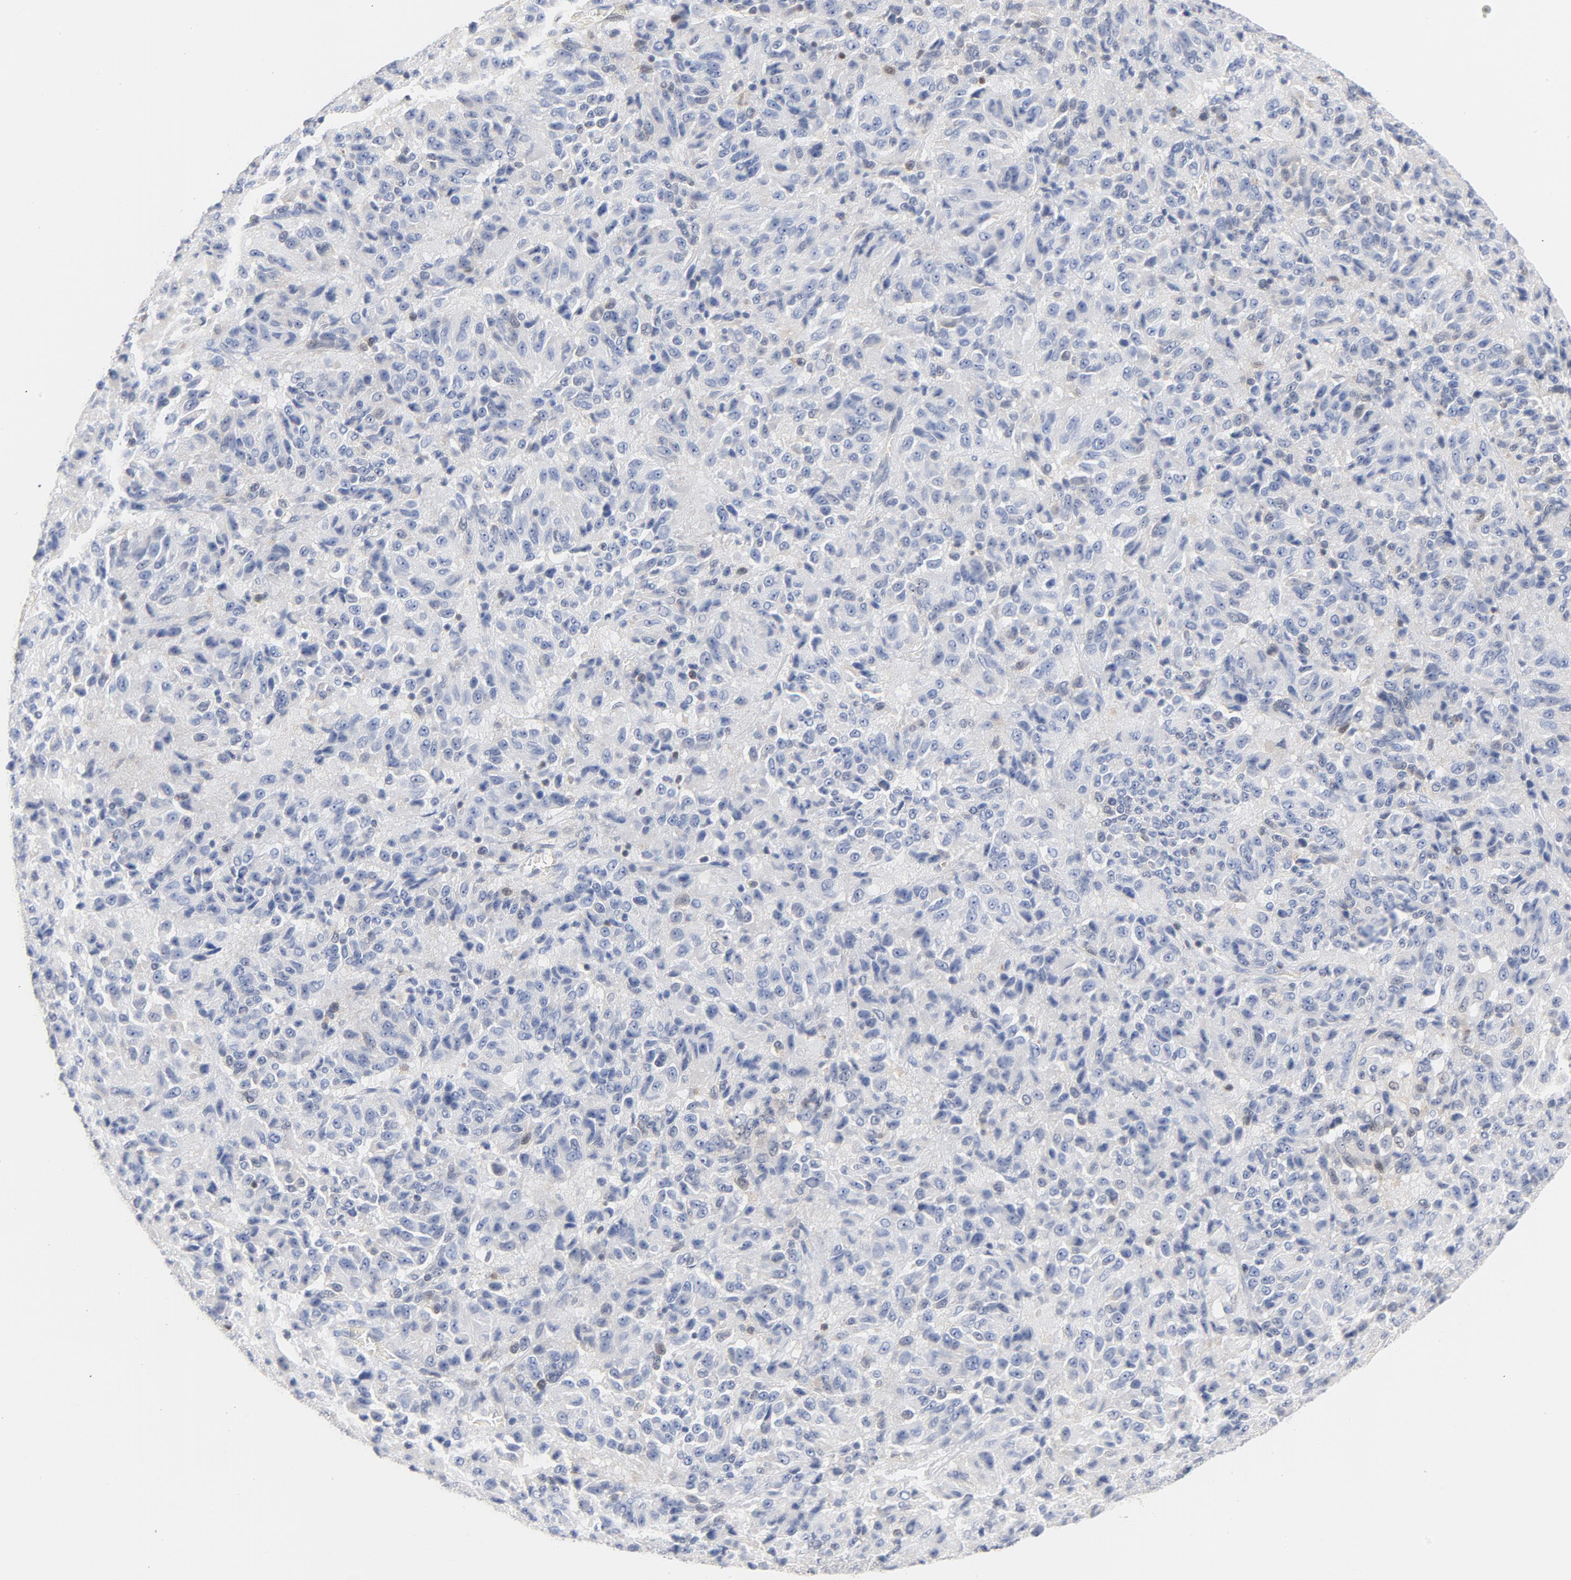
{"staining": {"intensity": "negative", "quantity": "none", "location": "none"}, "tissue": "melanoma", "cell_type": "Tumor cells", "image_type": "cancer", "snomed": [{"axis": "morphology", "description": "Malignant melanoma, Metastatic site"}, {"axis": "topography", "description": "Lung"}], "caption": "Tumor cells are negative for protein expression in human malignant melanoma (metastatic site). Nuclei are stained in blue.", "gene": "CDKN1B", "patient": {"sex": "male", "age": 64}}